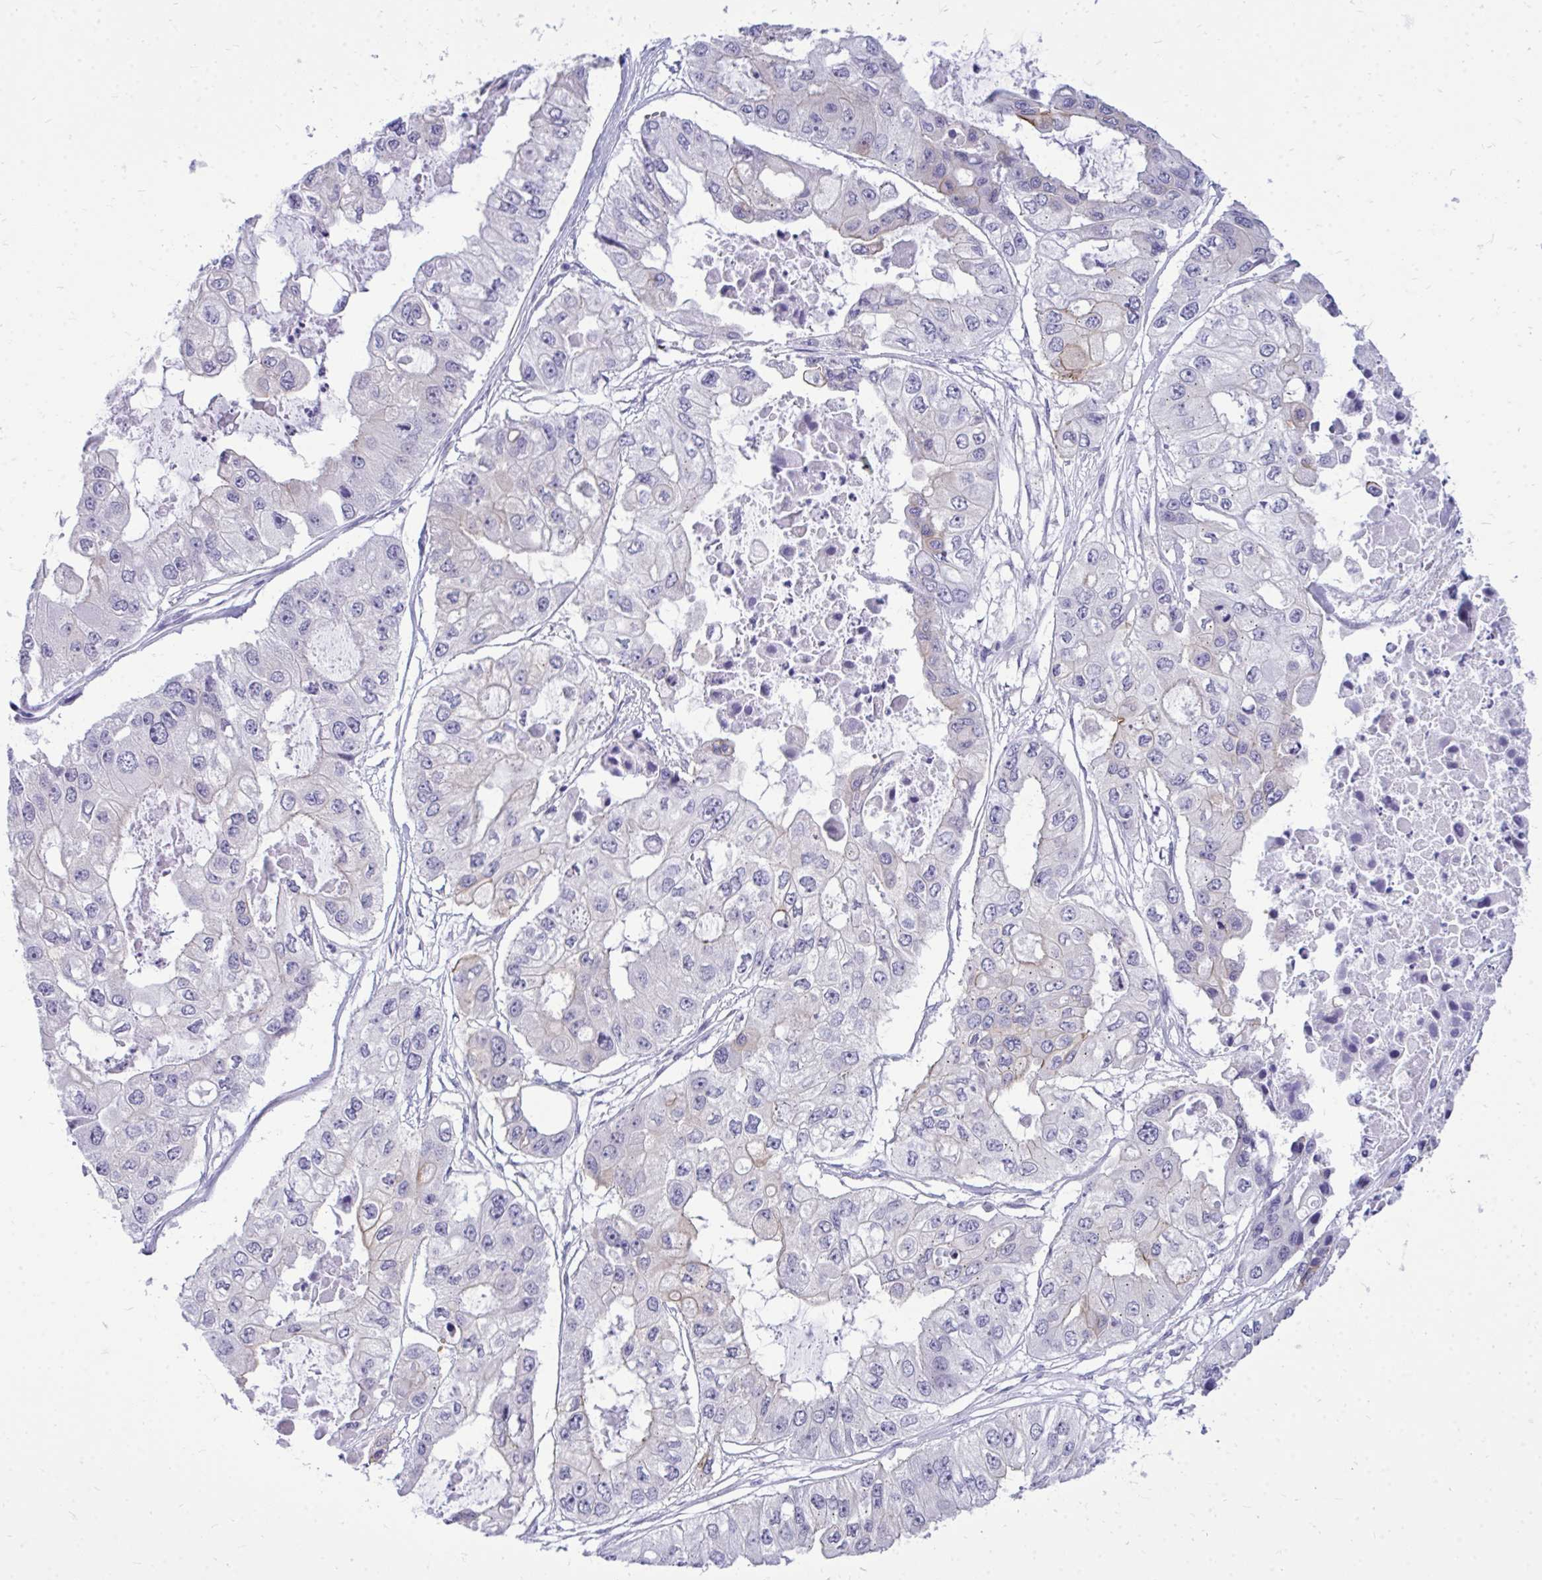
{"staining": {"intensity": "weak", "quantity": "<25%", "location": "cytoplasmic/membranous"}, "tissue": "ovarian cancer", "cell_type": "Tumor cells", "image_type": "cancer", "snomed": [{"axis": "morphology", "description": "Cystadenocarcinoma, serous, NOS"}, {"axis": "topography", "description": "Ovary"}], "caption": "There is no significant positivity in tumor cells of ovarian cancer. (Brightfield microscopy of DAB (3,3'-diaminobenzidine) immunohistochemistry at high magnification).", "gene": "SPTBN2", "patient": {"sex": "female", "age": 56}}